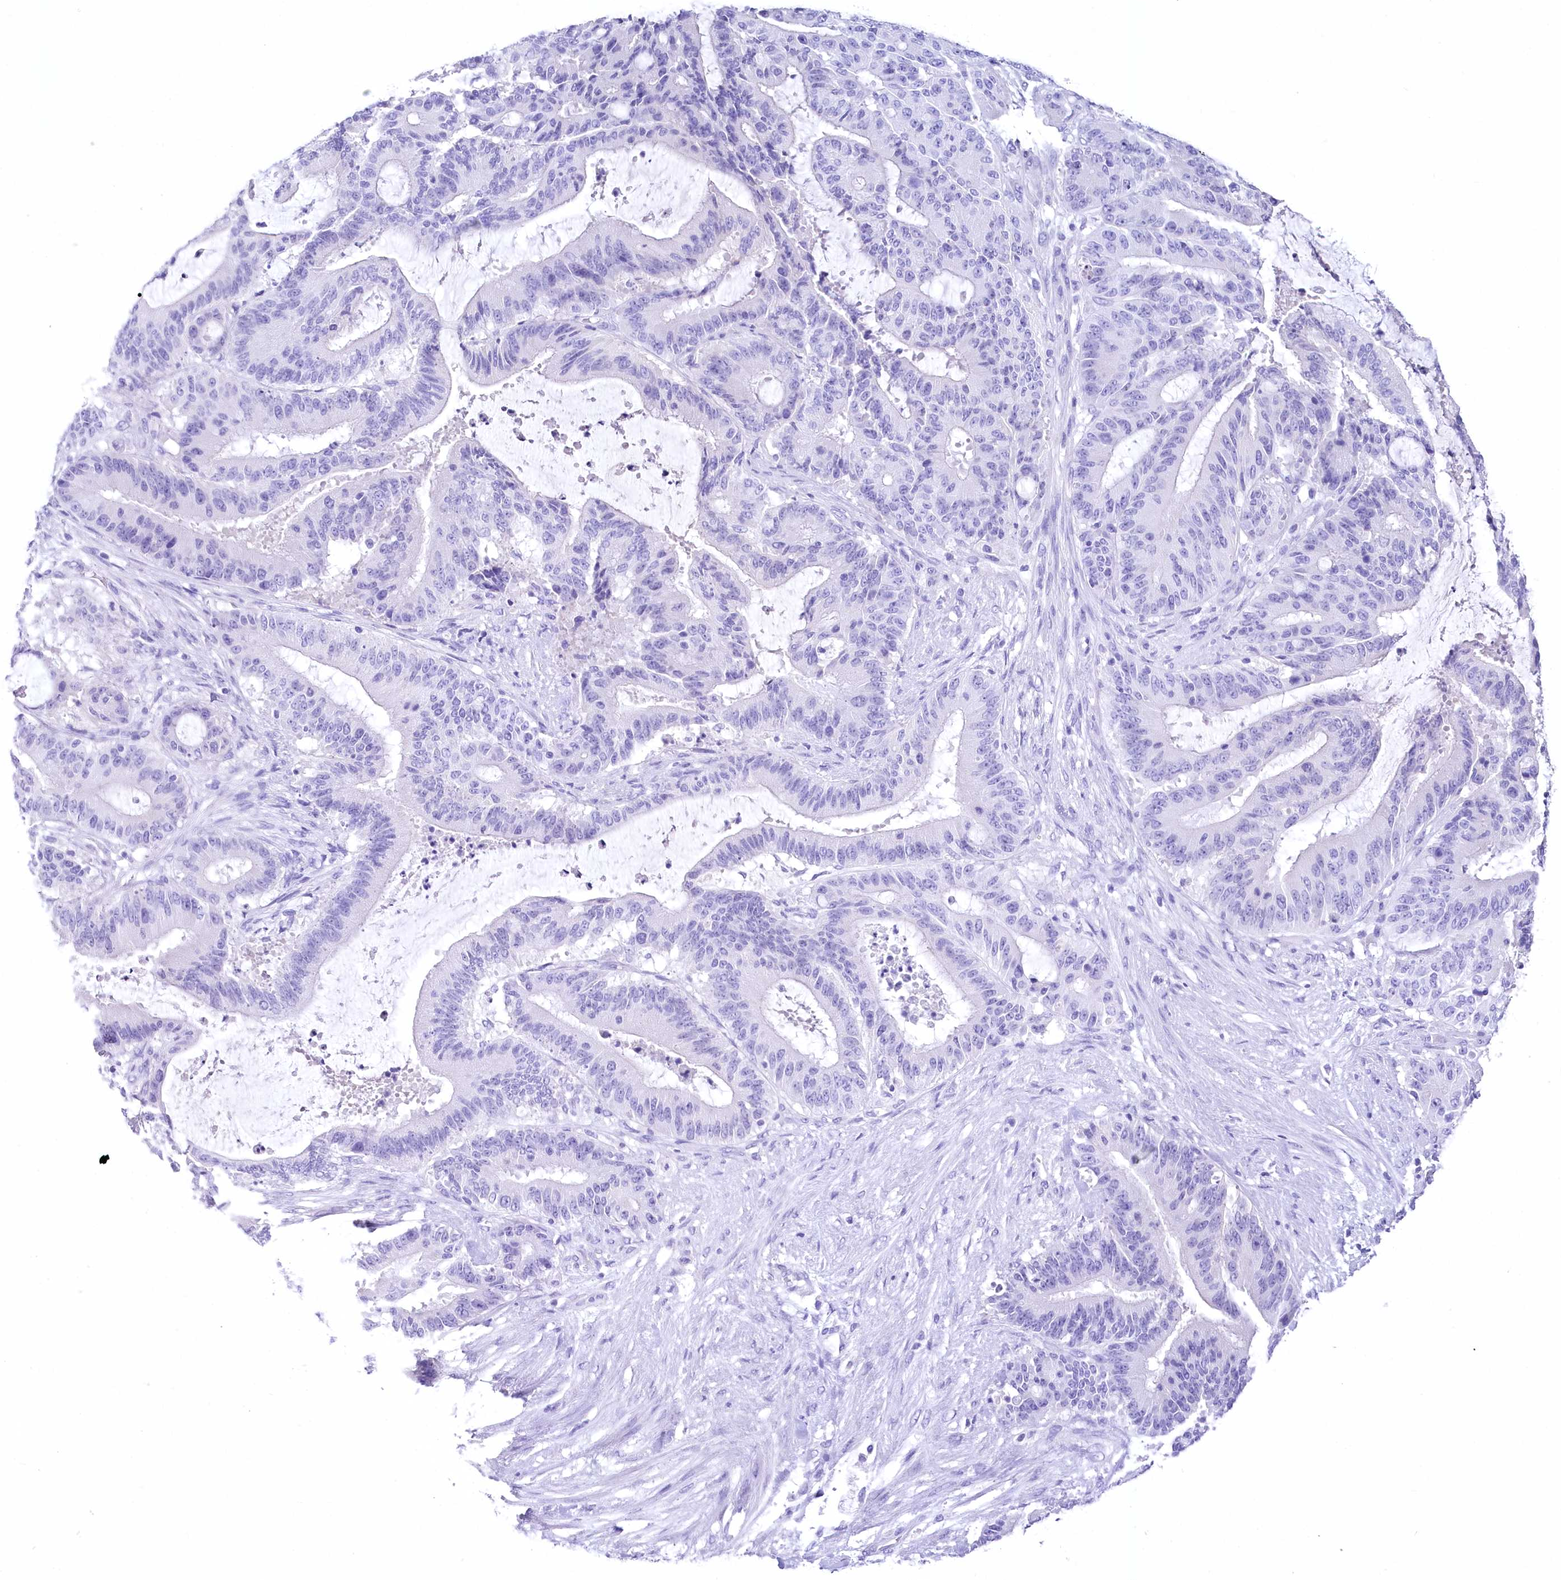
{"staining": {"intensity": "negative", "quantity": "none", "location": "none"}, "tissue": "liver cancer", "cell_type": "Tumor cells", "image_type": "cancer", "snomed": [{"axis": "morphology", "description": "Normal tissue, NOS"}, {"axis": "morphology", "description": "Cholangiocarcinoma"}, {"axis": "topography", "description": "Liver"}, {"axis": "topography", "description": "Peripheral nerve tissue"}], "caption": "DAB (3,3'-diaminobenzidine) immunohistochemical staining of human liver cancer (cholangiocarcinoma) reveals no significant positivity in tumor cells.", "gene": "PBLD", "patient": {"sex": "female", "age": 73}}